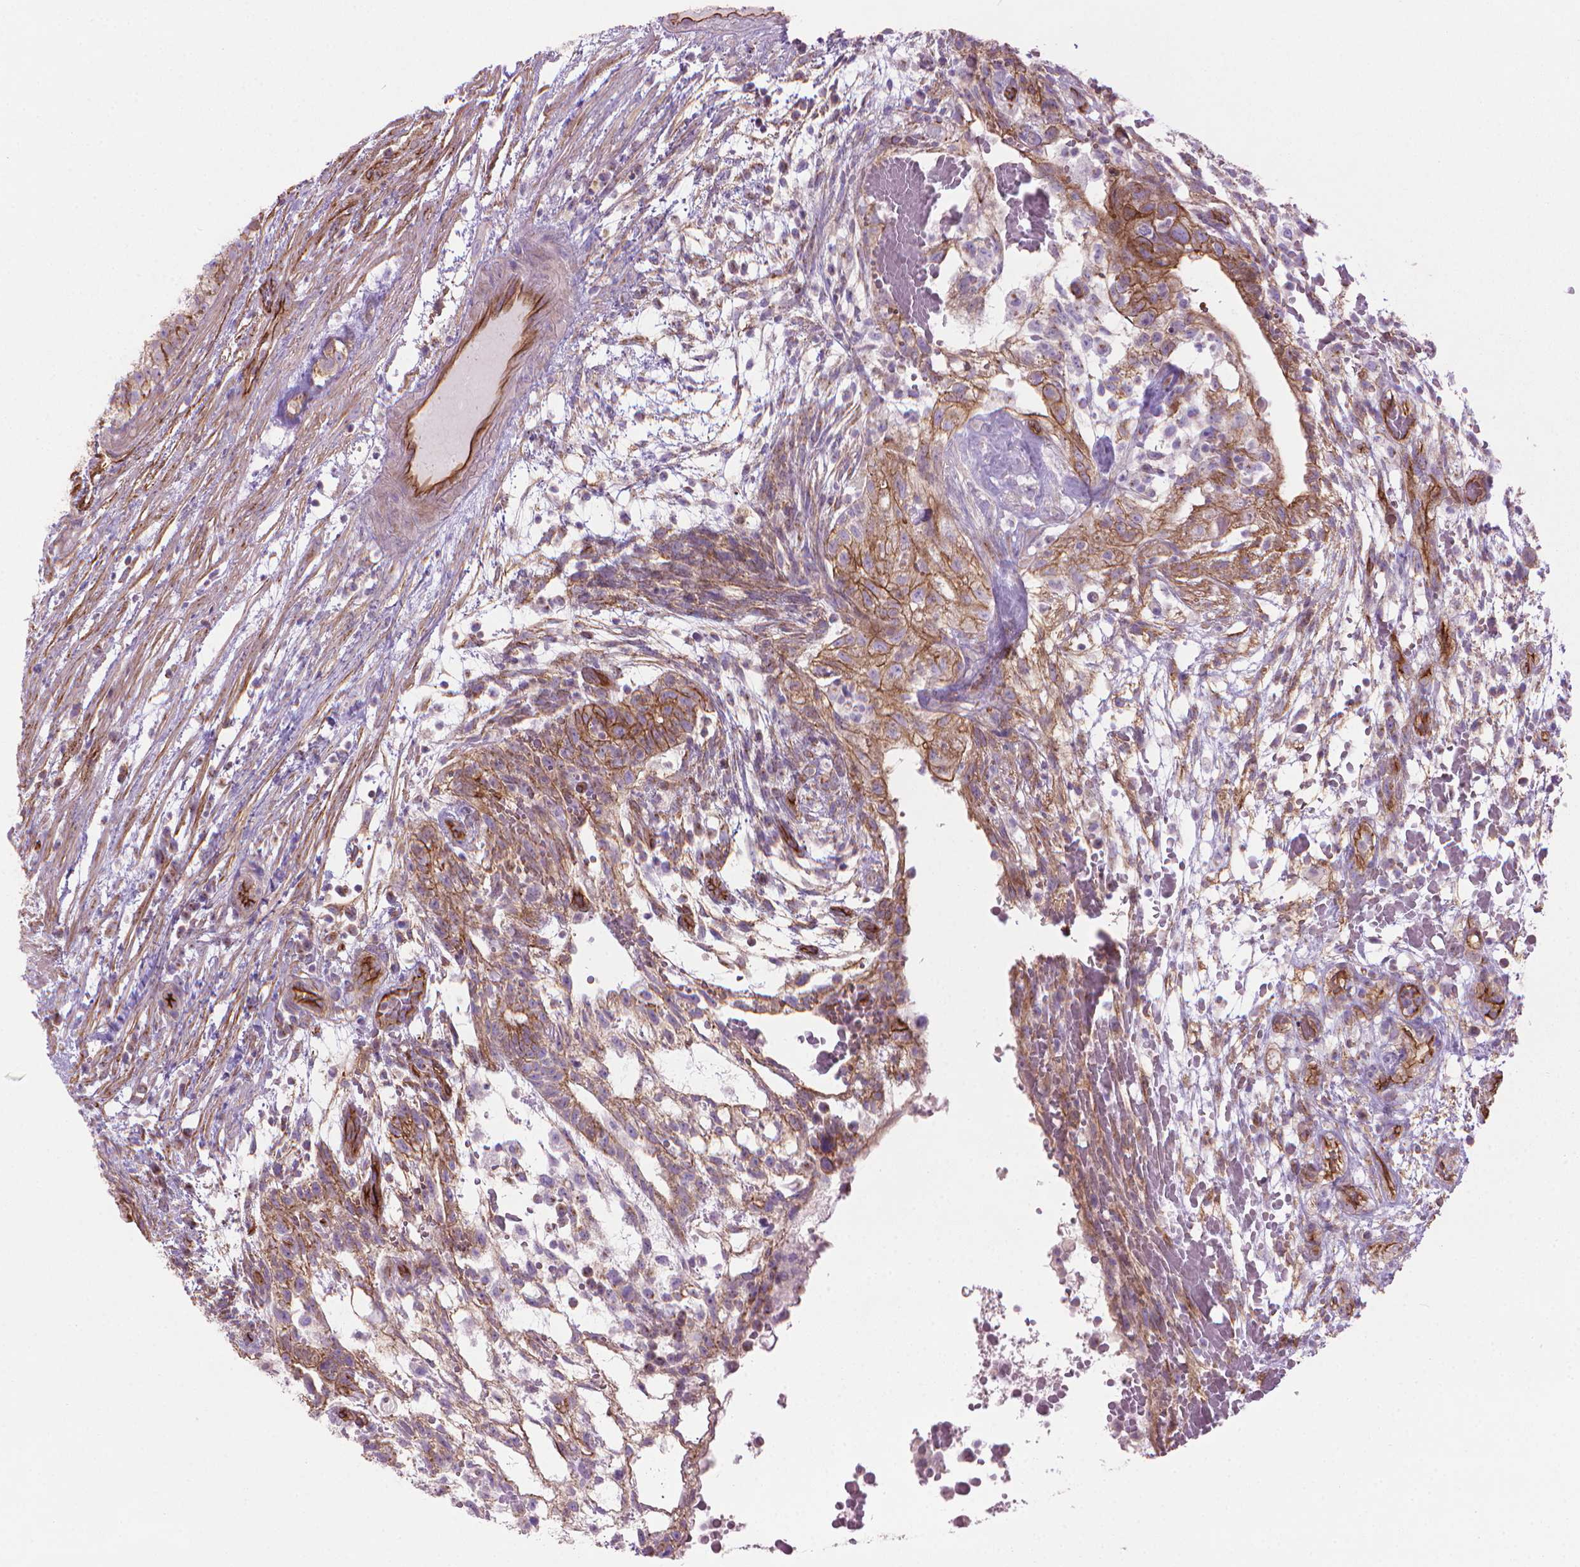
{"staining": {"intensity": "moderate", "quantity": ">75%", "location": "cytoplasmic/membranous"}, "tissue": "testis cancer", "cell_type": "Tumor cells", "image_type": "cancer", "snomed": [{"axis": "morphology", "description": "Normal tissue, NOS"}, {"axis": "morphology", "description": "Carcinoma, Embryonal, NOS"}, {"axis": "topography", "description": "Testis"}], "caption": "Testis cancer (embryonal carcinoma) was stained to show a protein in brown. There is medium levels of moderate cytoplasmic/membranous expression in about >75% of tumor cells. The protein is stained brown, and the nuclei are stained in blue (DAB (3,3'-diaminobenzidine) IHC with brightfield microscopy, high magnification).", "gene": "TENT5A", "patient": {"sex": "male", "age": 32}}